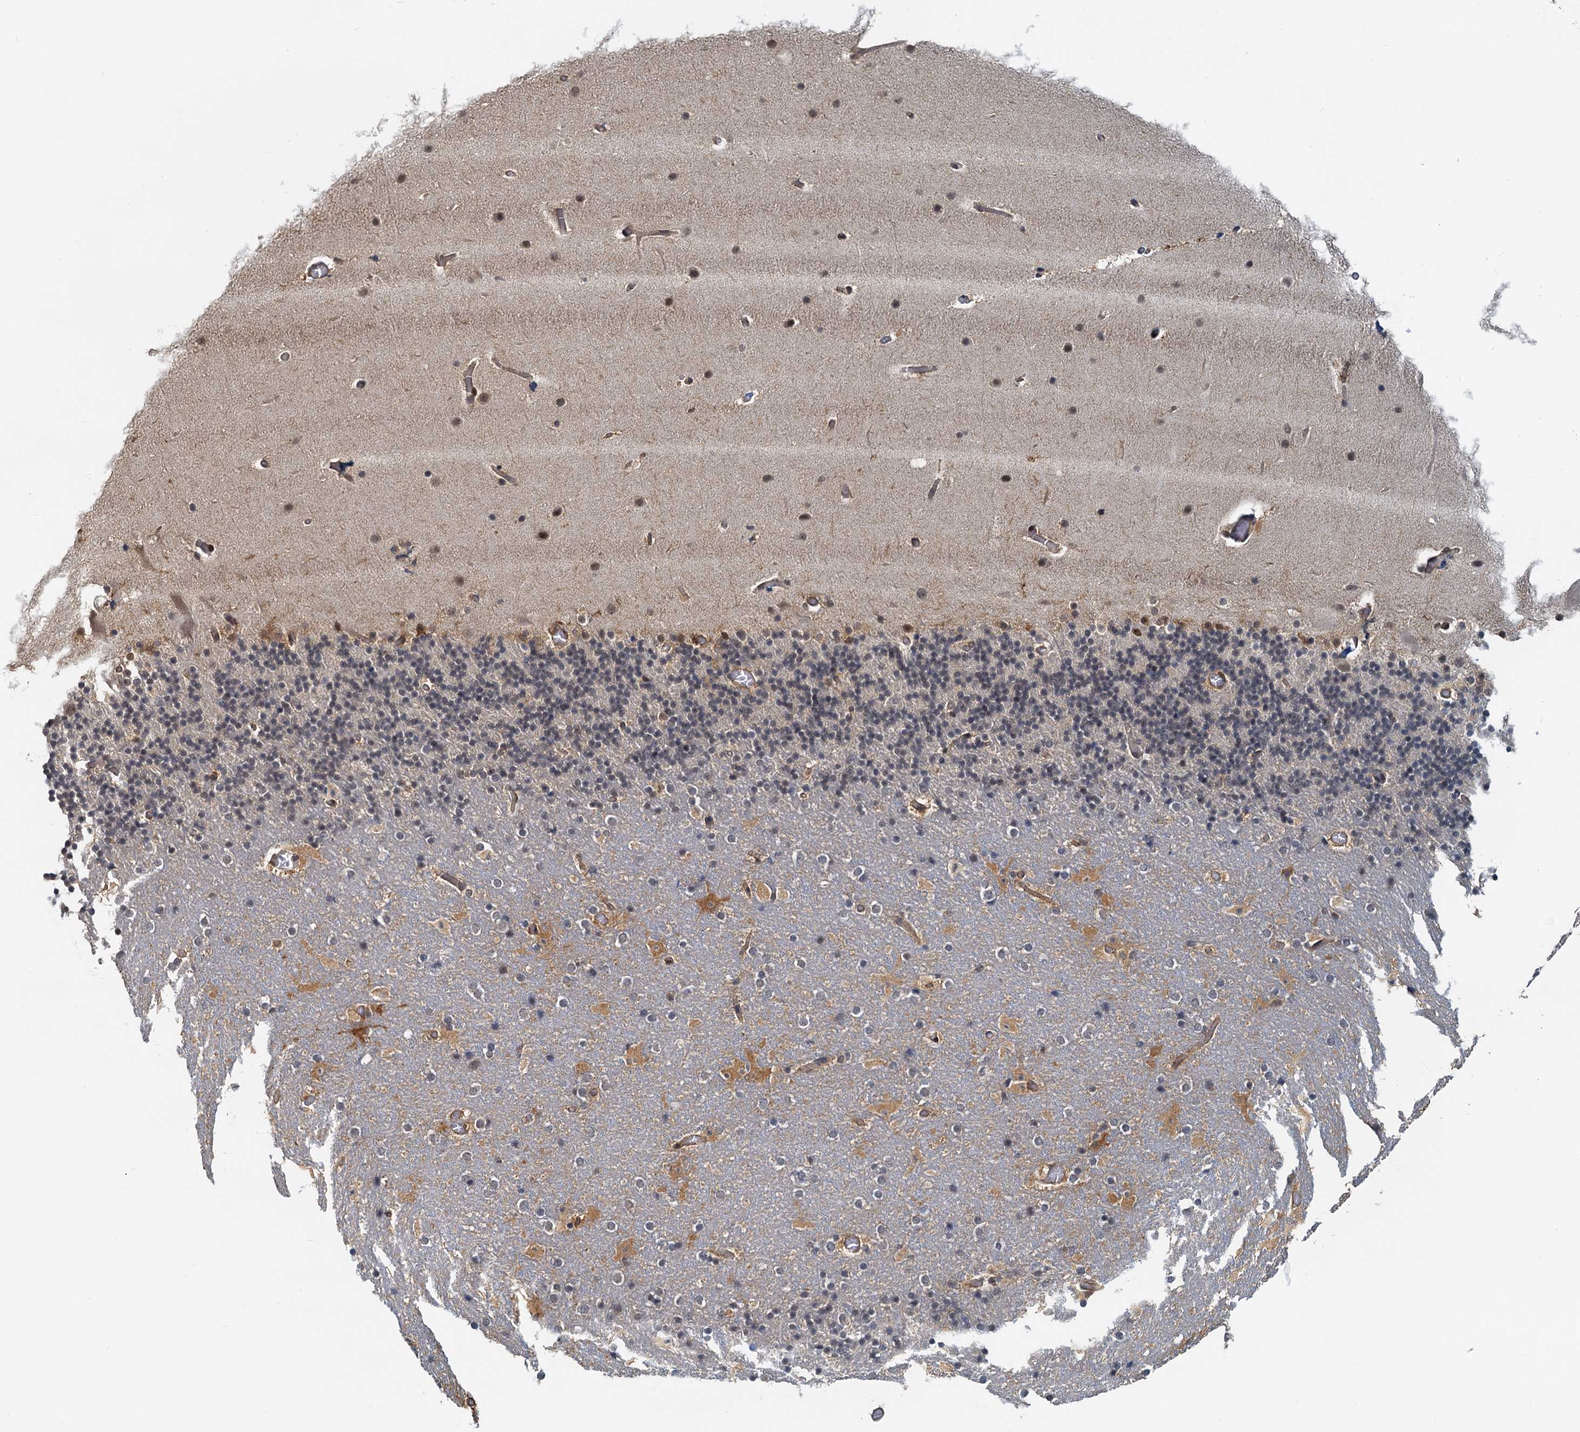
{"staining": {"intensity": "weak", "quantity": "<25%", "location": "nuclear"}, "tissue": "cerebellum", "cell_type": "Cells in granular layer", "image_type": "normal", "snomed": [{"axis": "morphology", "description": "Normal tissue, NOS"}, {"axis": "topography", "description": "Cerebellum"}], "caption": "DAB immunohistochemical staining of unremarkable human cerebellum displays no significant staining in cells in granular layer.", "gene": "SPINDOC", "patient": {"sex": "male", "age": 57}}